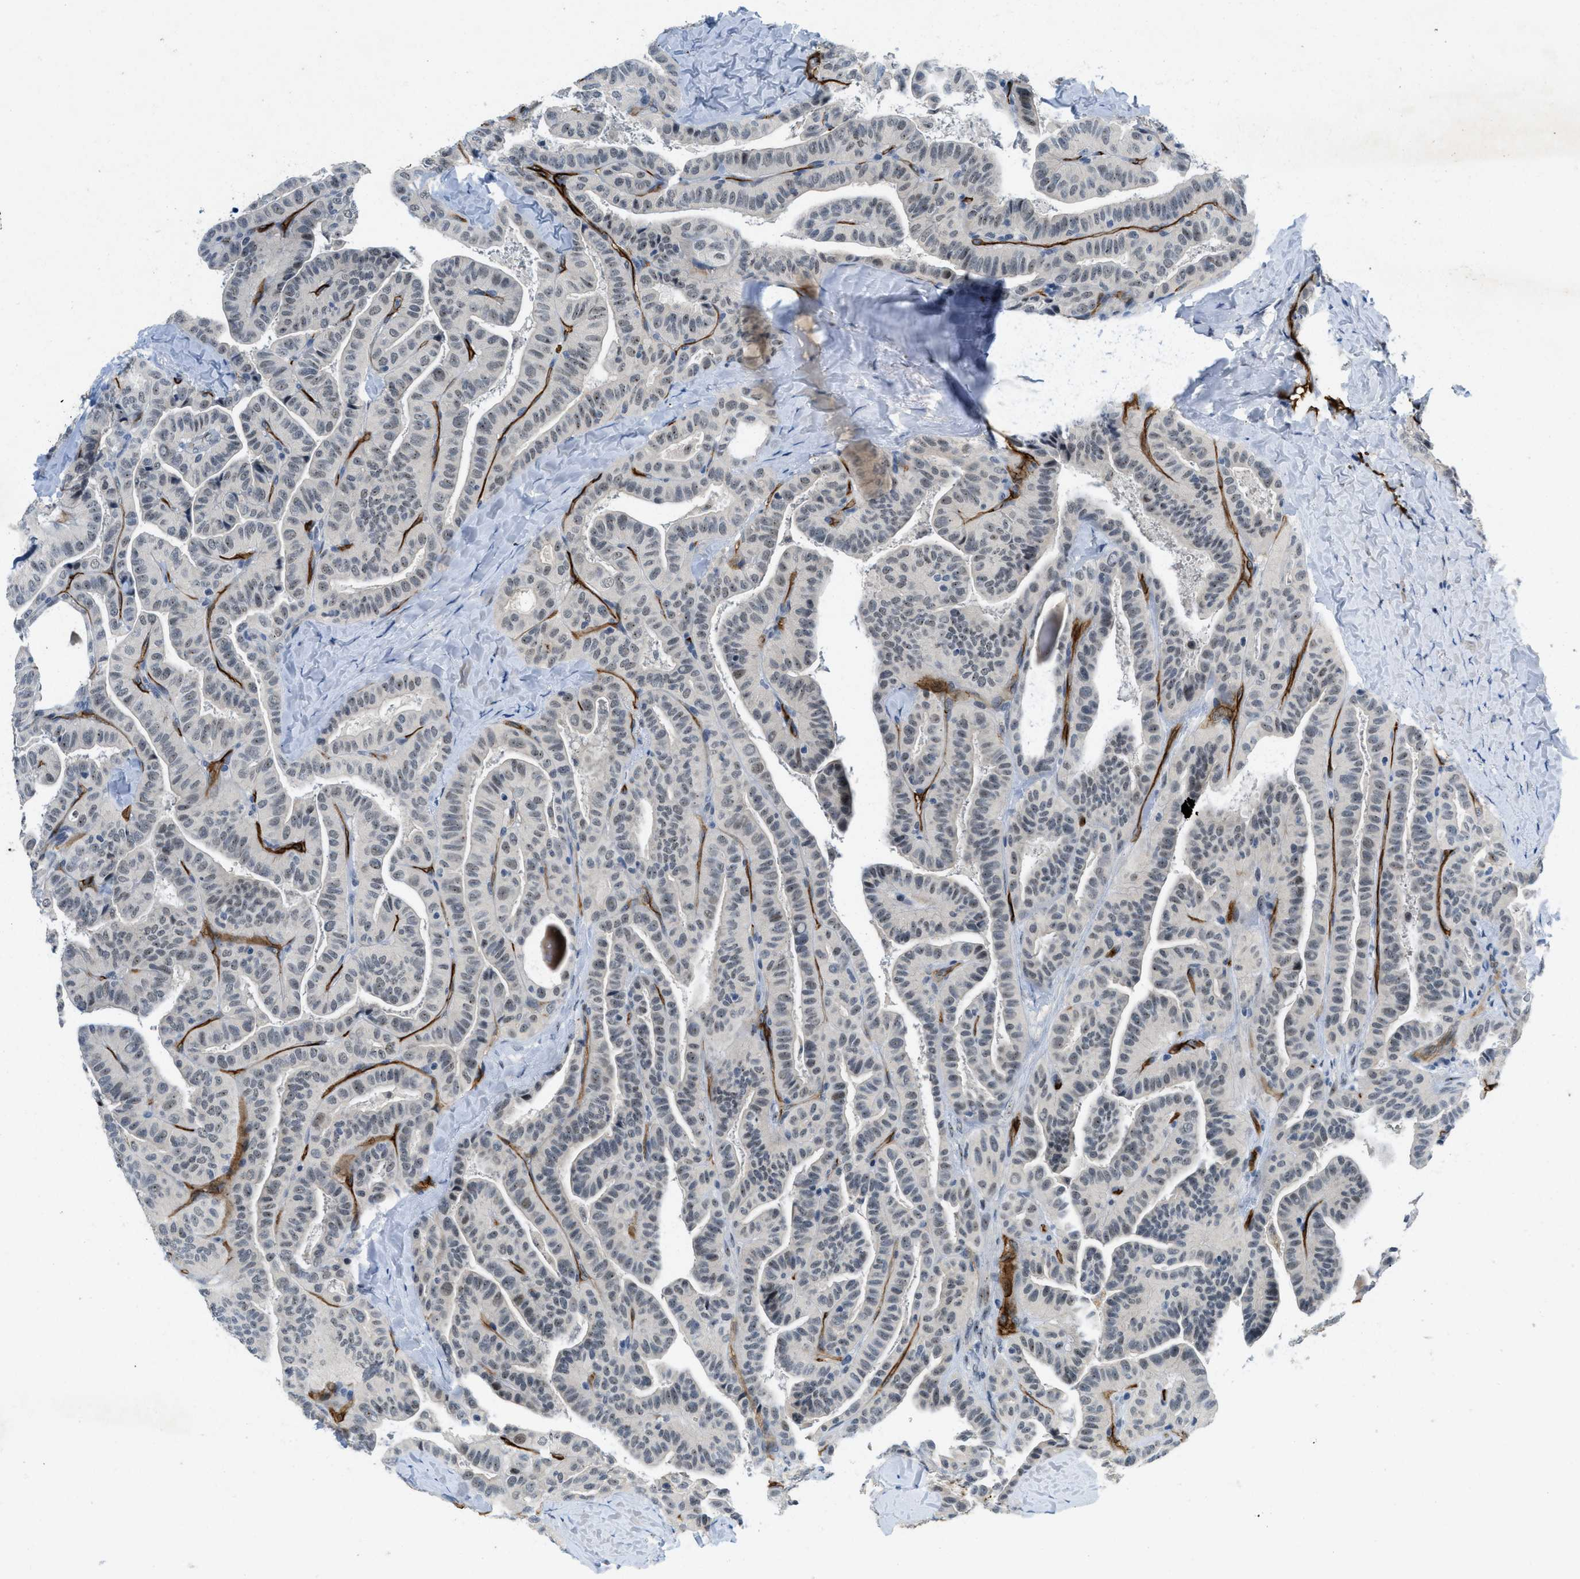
{"staining": {"intensity": "weak", "quantity": "<25%", "location": "nuclear"}, "tissue": "thyroid cancer", "cell_type": "Tumor cells", "image_type": "cancer", "snomed": [{"axis": "morphology", "description": "Papillary adenocarcinoma, NOS"}, {"axis": "topography", "description": "Thyroid gland"}], "caption": "Immunohistochemical staining of human thyroid cancer displays no significant positivity in tumor cells.", "gene": "SLCO2A1", "patient": {"sex": "male", "age": 77}}